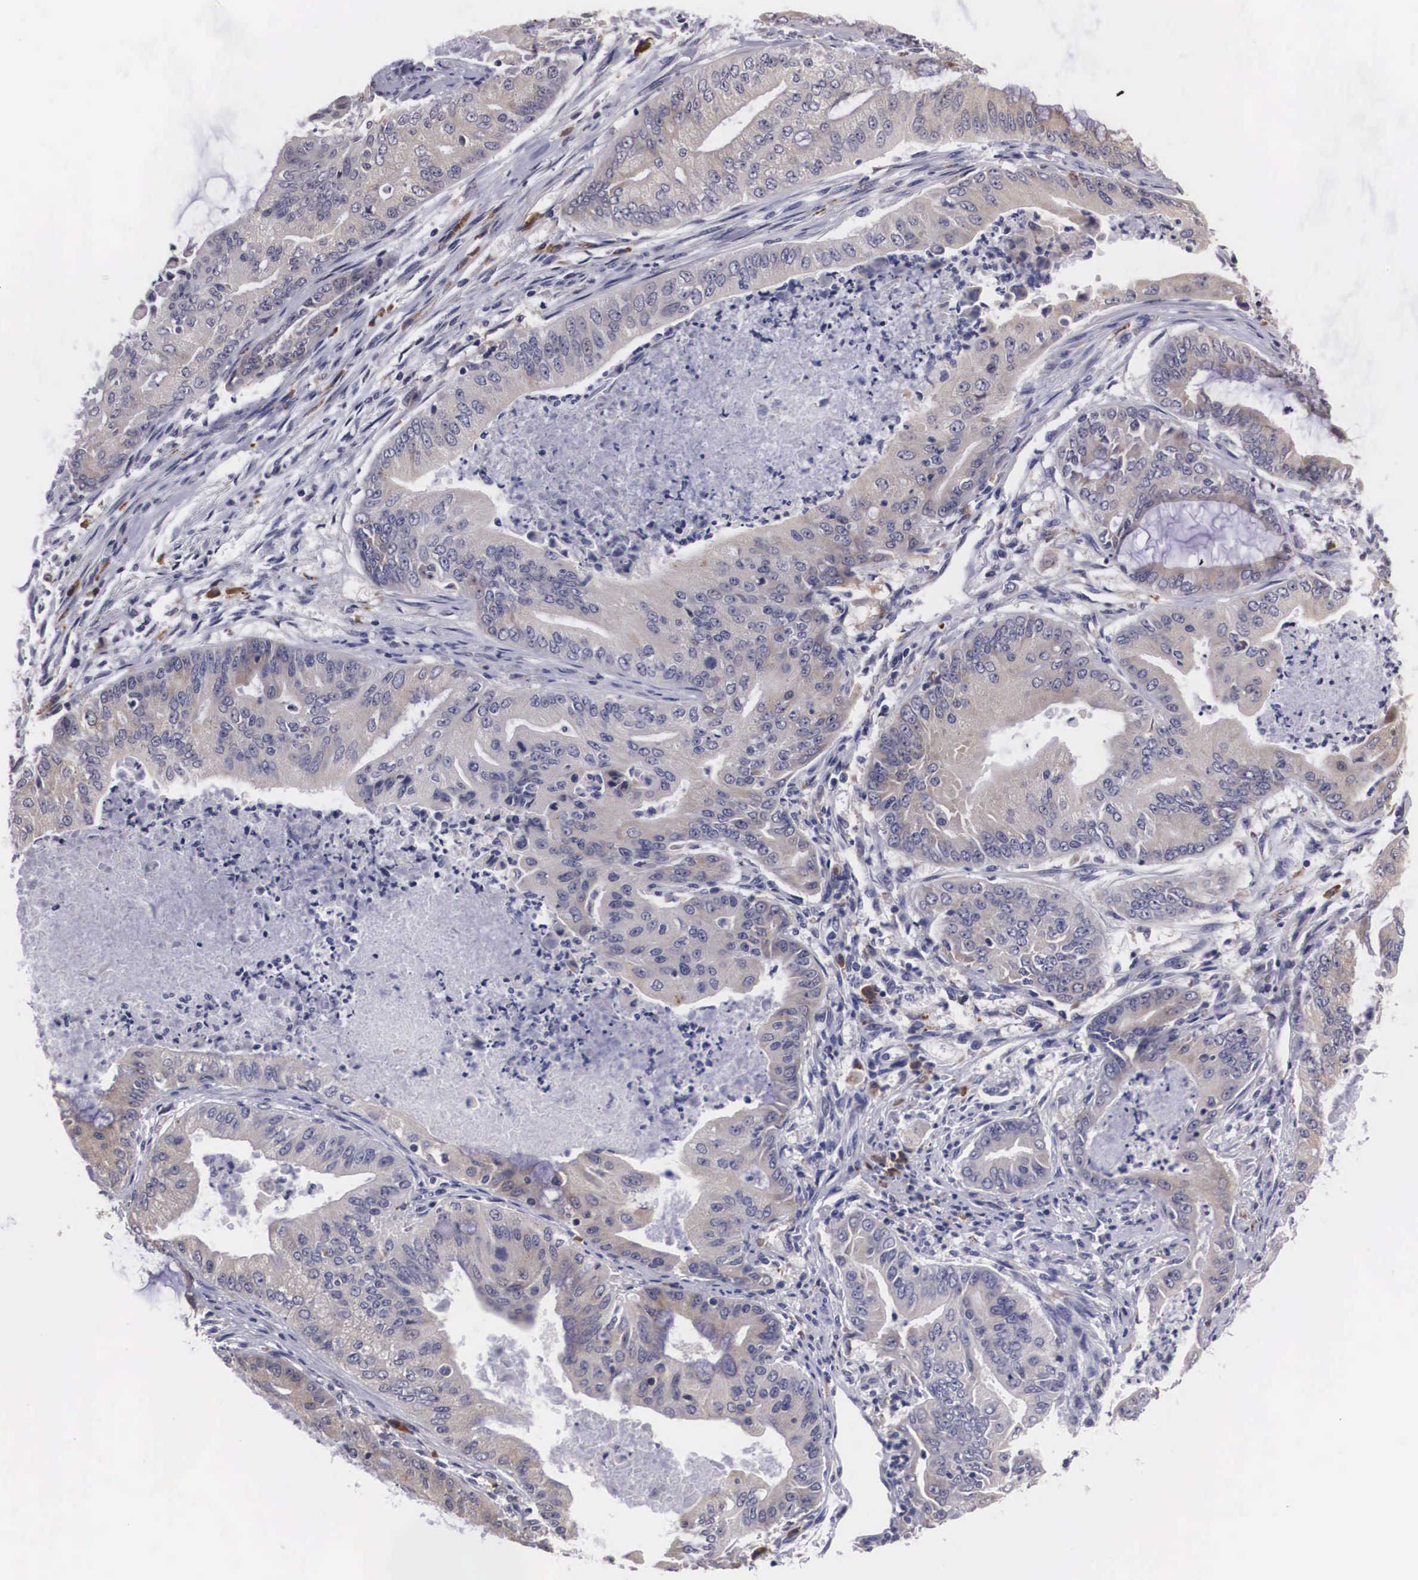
{"staining": {"intensity": "weak", "quantity": "<25%", "location": "cytoplasmic/membranous"}, "tissue": "endometrial cancer", "cell_type": "Tumor cells", "image_type": "cancer", "snomed": [{"axis": "morphology", "description": "Adenocarcinoma, NOS"}, {"axis": "topography", "description": "Endometrium"}], "caption": "Endometrial cancer (adenocarcinoma) stained for a protein using immunohistochemistry shows no positivity tumor cells.", "gene": "CRELD2", "patient": {"sex": "female", "age": 63}}